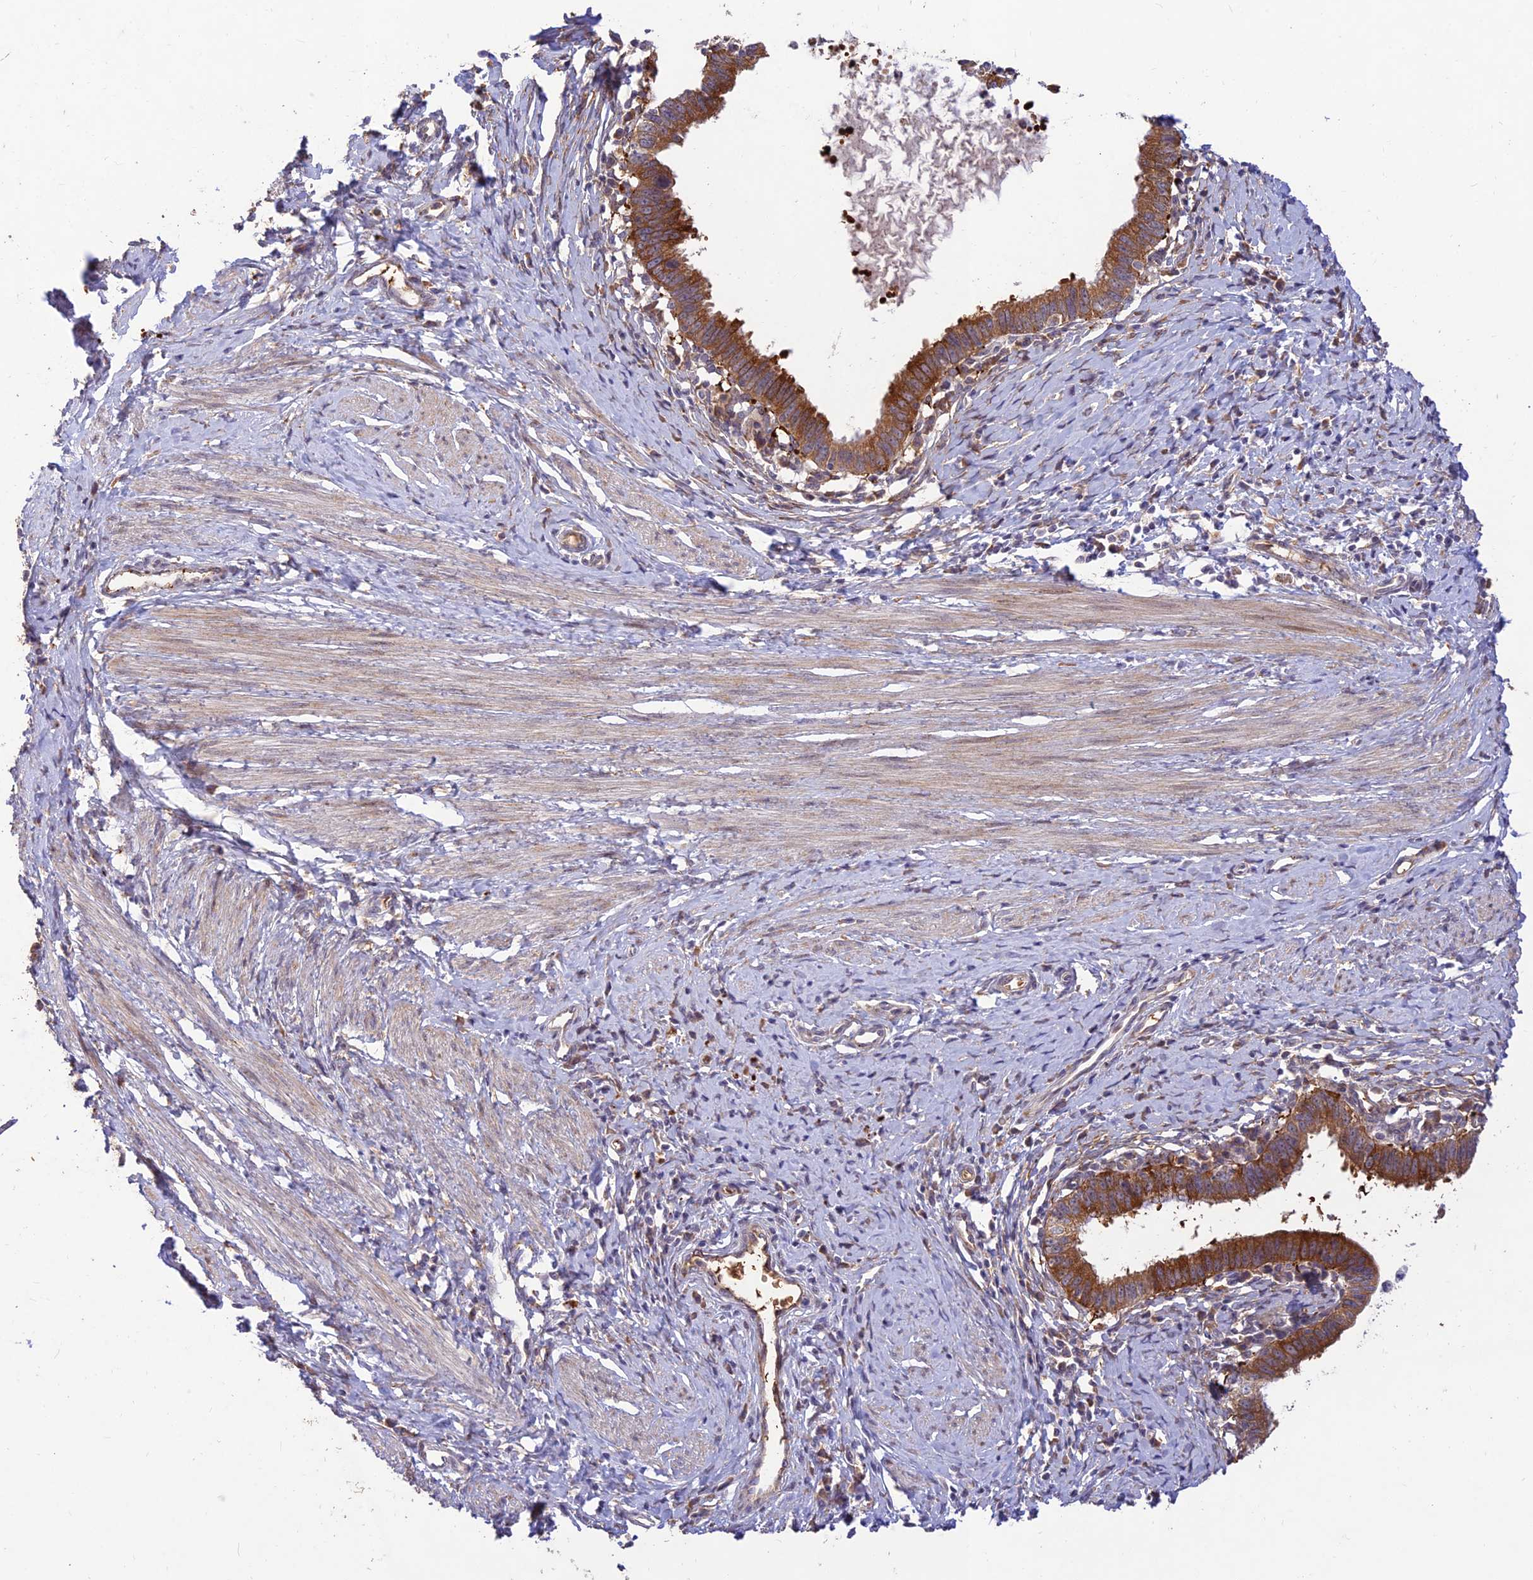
{"staining": {"intensity": "moderate", "quantity": ">75%", "location": "cytoplasmic/membranous"}, "tissue": "cervical cancer", "cell_type": "Tumor cells", "image_type": "cancer", "snomed": [{"axis": "morphology", "description": "Adenocarcinoma, NOS"}, {"axis": "topography", "description": "Cervix"}], "caption": "Cervical adenocarcinoma stained with a protein marker shows moderate staining in tumor cells.", "gene": "PPP1R11", "patient": {"sex": "female", "age": 36}}